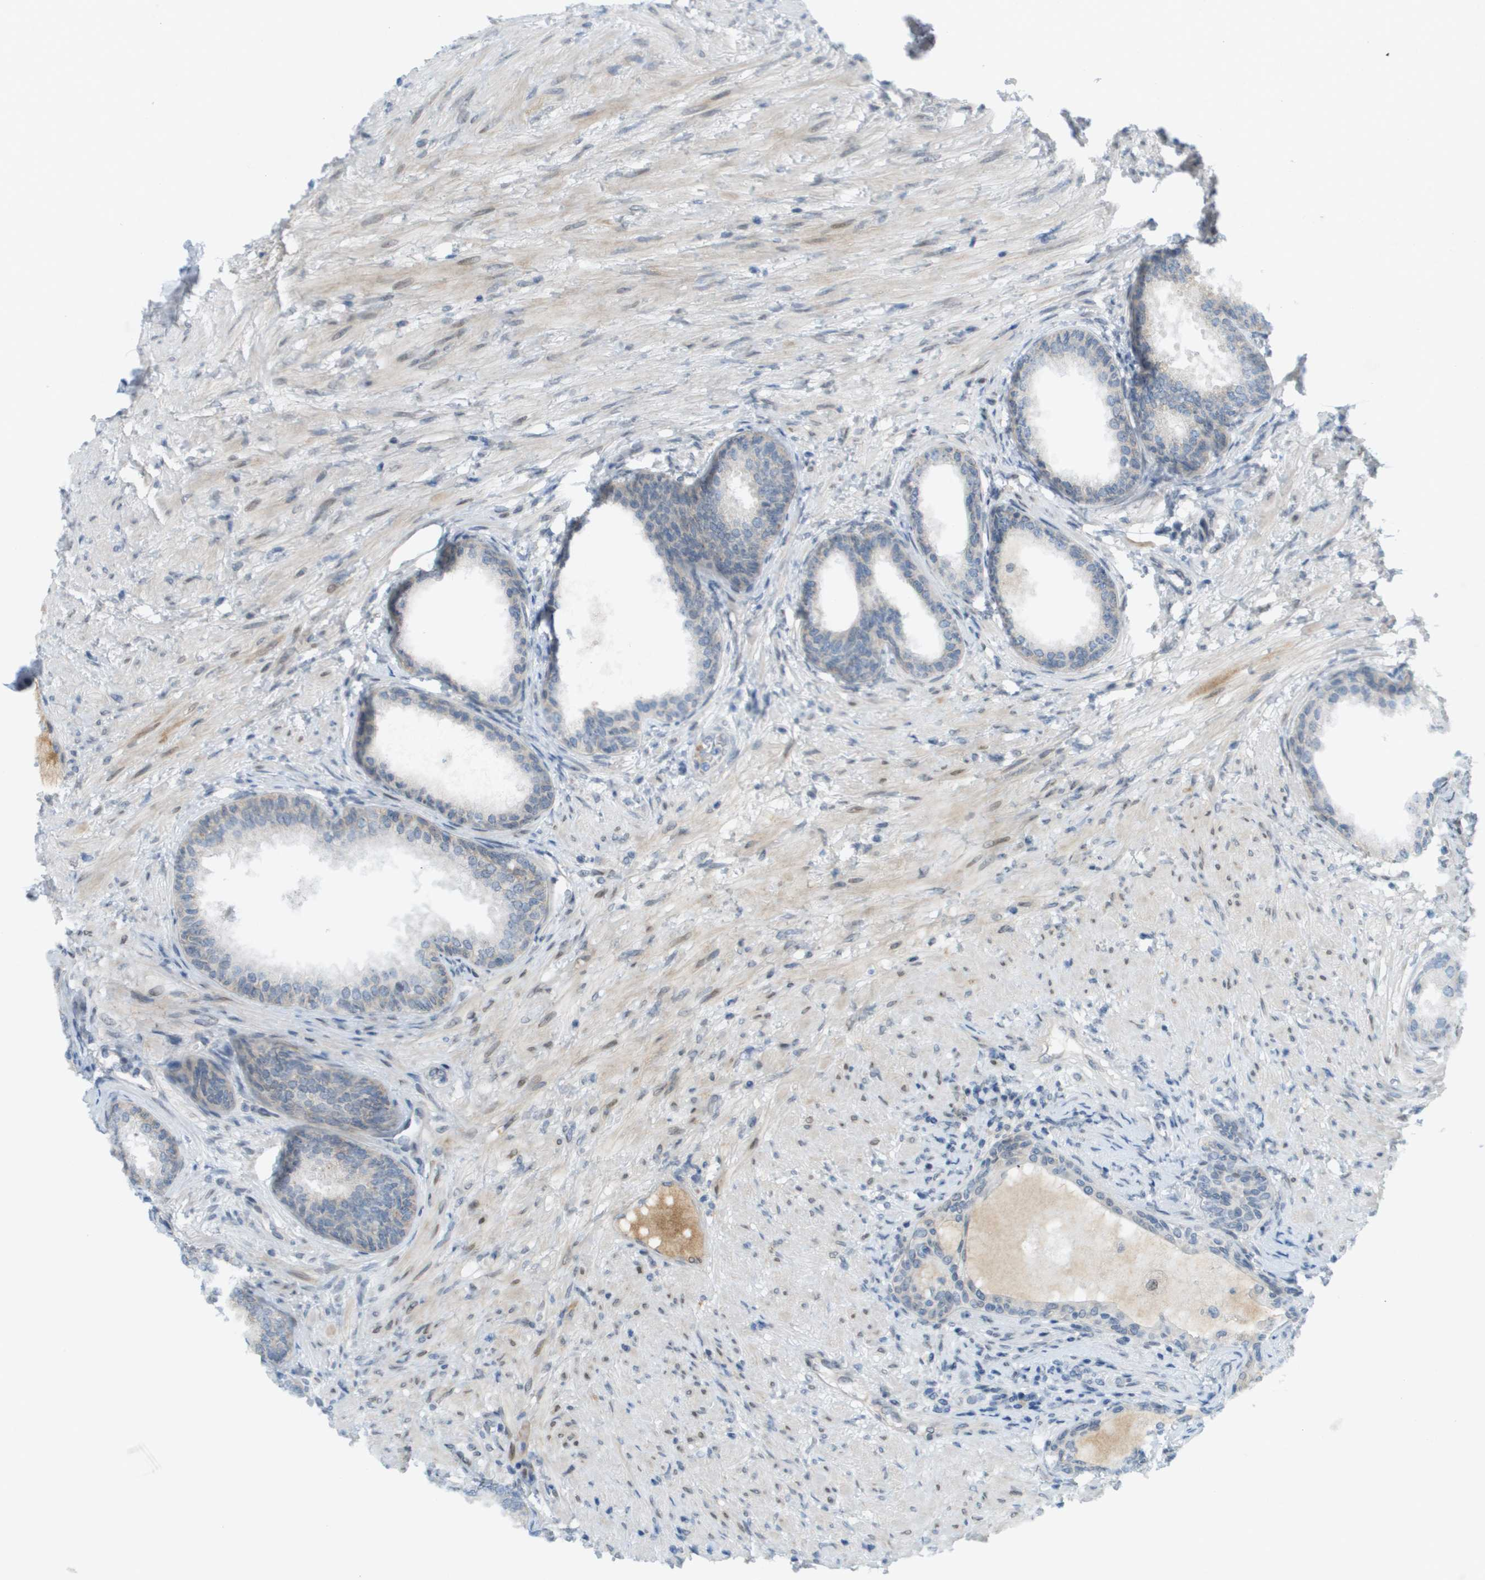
{"staining": {"intensity": "moderate", "quantity": "<25%", "location": "nuclear"}, "tissue": "prostate", "cell_type": "Glandular cells", "image_type": "normal", "snomed": [{"axis": "morphology", "description": "Normal tissue, NOS"}, {"axis": "topography", "description": "Prostate"}], "caption": "Immunohistochemistry (IHC) staining of normal prostate, which shows low levels of moderate nuclear positivity in about <25% of glandular cells indicating moderate nuclear protein staining. The staining was performed using DAB (3,3'-diaminobenzidine) (brown) for protein detection and nuclei were counterstained in hematoxylin (blue).", "gene": "CACNB4", "patient": {"sex": "male", "age": 76}}